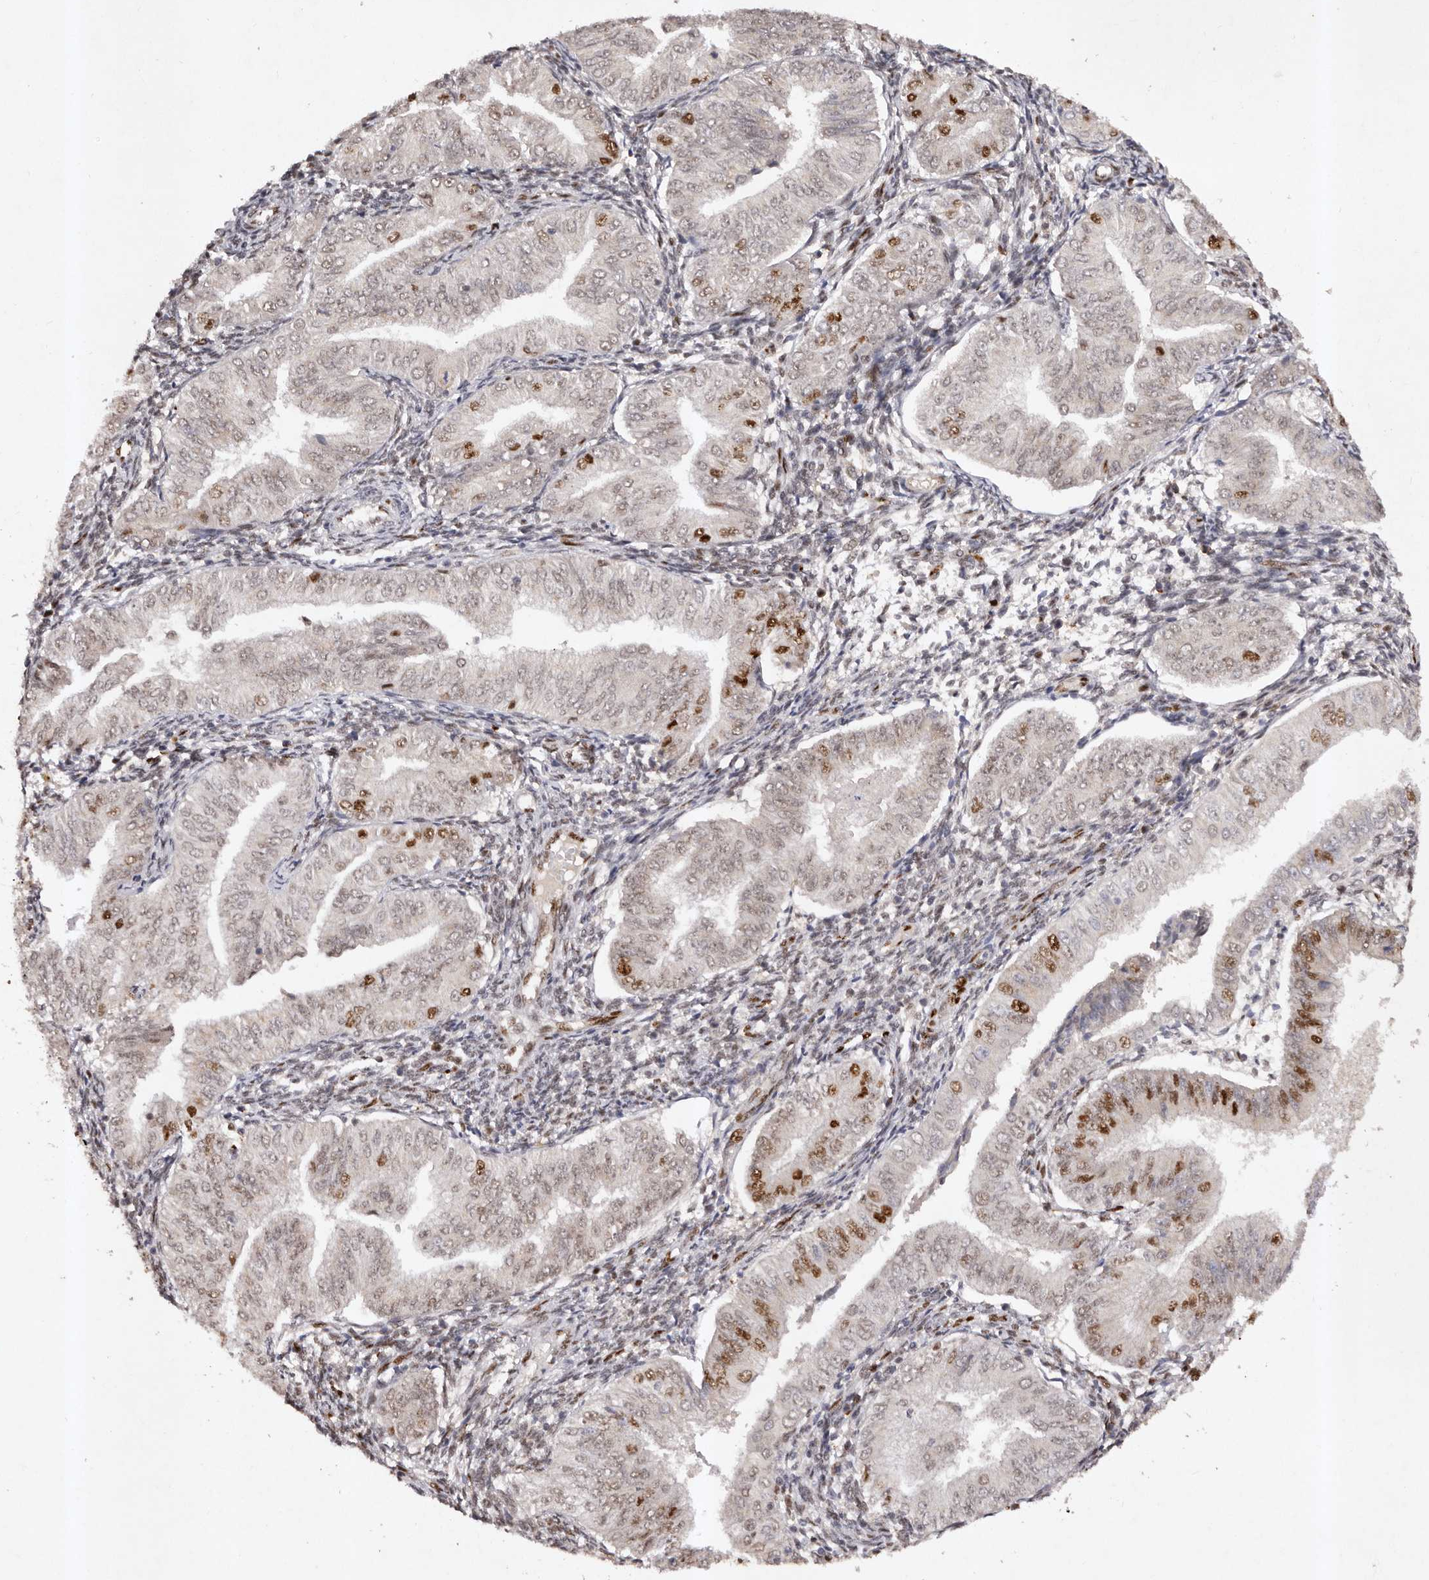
{"staining": {"intensity": "moderate", "quantity": "<25%", "location": "nuclear"}, "tissue": "endometrial cancer", "cell_type": "Tumor cells", "image_type": "cancer", "snomed": [{"axis": "morphology", "description": "Normal tissue, NOS"}, {"axis": "morphology", "description": "Adenocarcinoma, NOS"}, {"axis": "topography", "description": "Endometrium"}], "caption": "Immunohistochemical staining of human adenocarcinoma (endometrial) displays moderate nuclear protein staining in about <25% of tumor cells. (Stains: DAB (3,3'-diaminobenzidine) in brown, nuclei in blue, Microscopy: brightfield microscopy at high magnification).", "gene": "KLF7", "patient": {"sex": "female", "age": 53}}